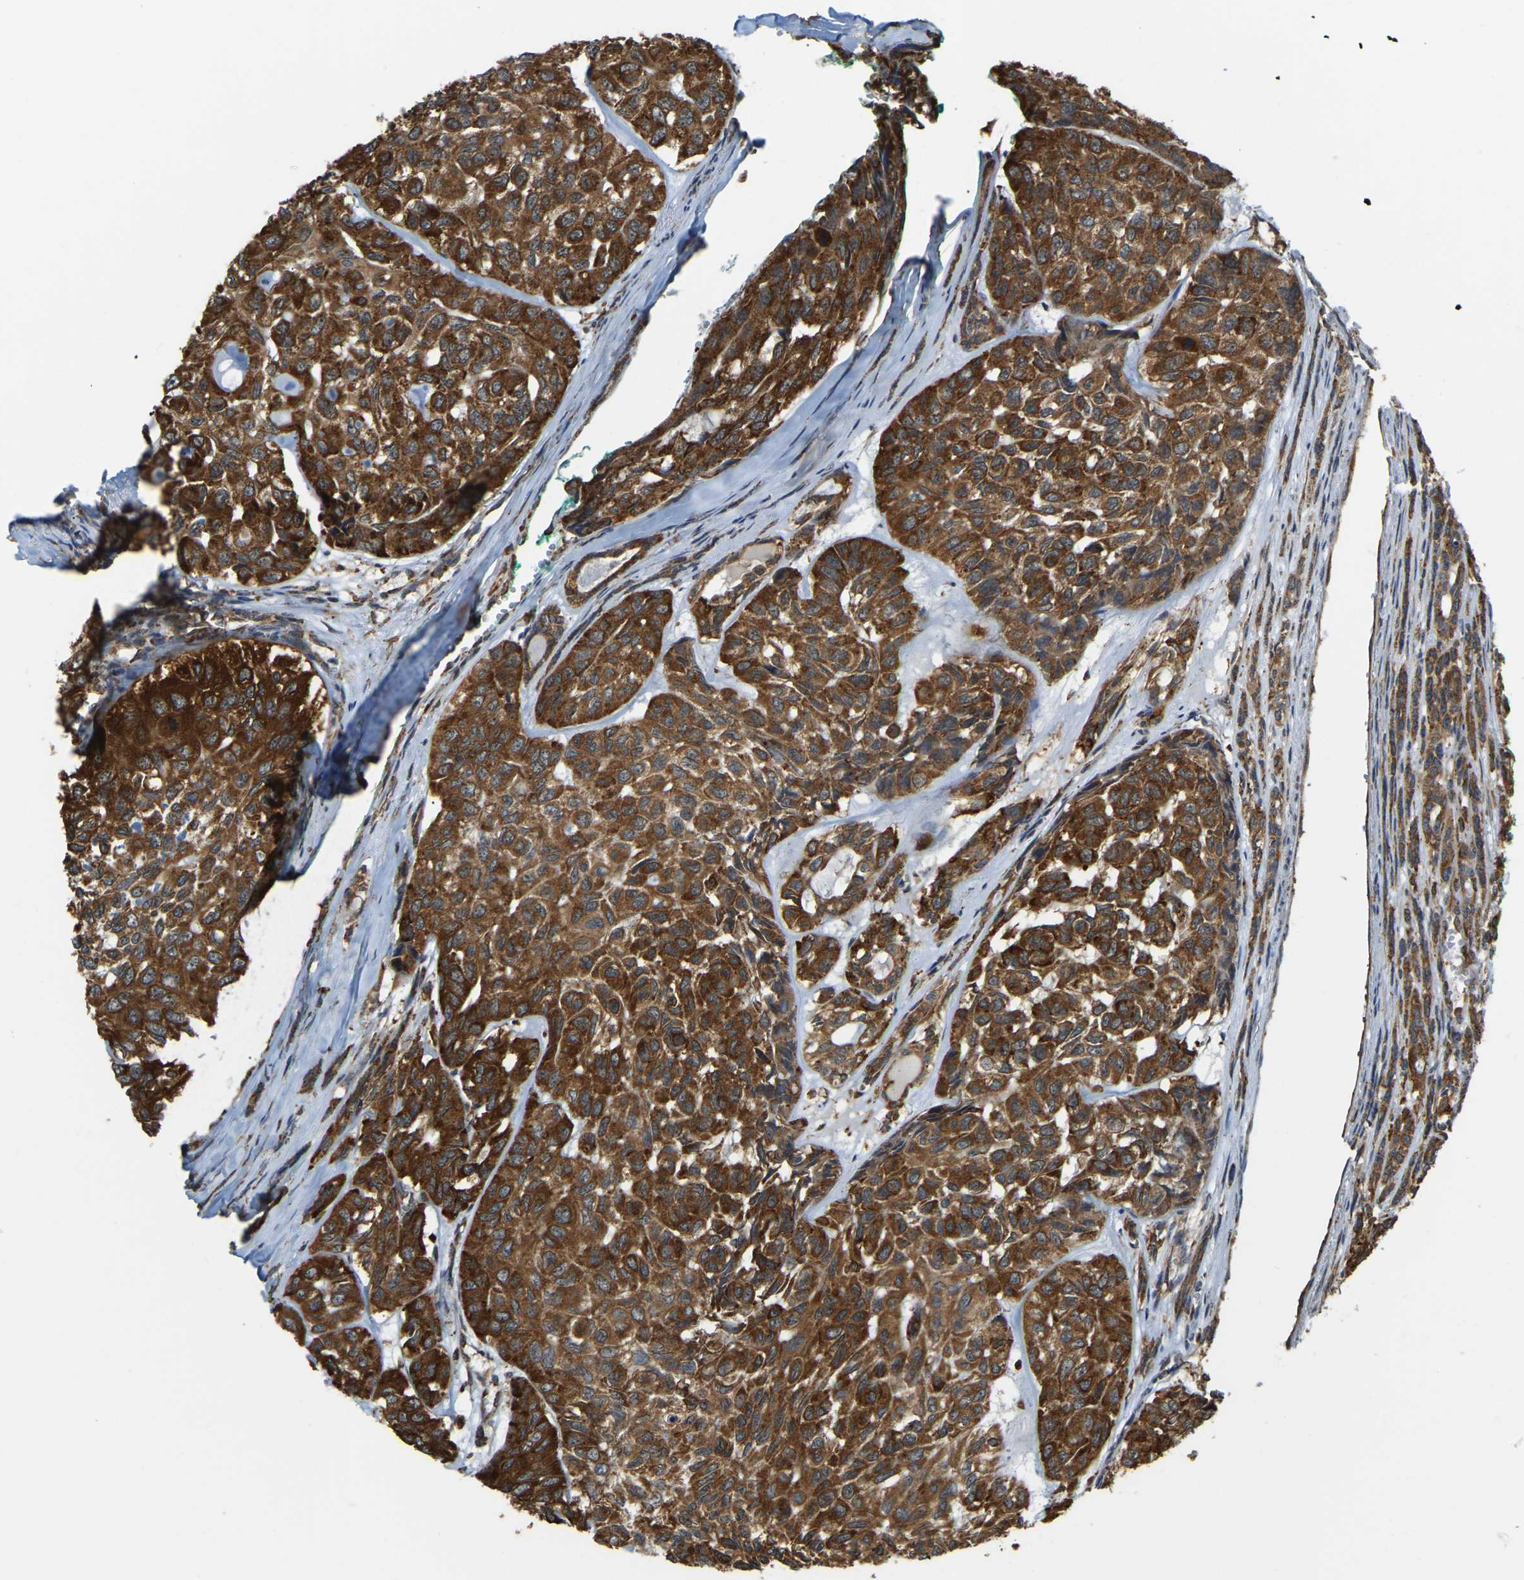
{"staining": {"intensity": "strong", "quantity": ">75%", "location": "cytoplasmic/membranous"}, "tissue": "head and neck cancer", "cell_type": "Tumor cells", "image_type": "cancer", "snomed": [{"axis": "morphology", "description": "Adenocarcinoma, NOS"}, {"axis": "topography", "description": "Salivary gland, NOS"}, {"axis": "topography", "description": "Head-Neck"}], "caption": "Strong cytoplasmic/membranous positivity is present in approximately >75% of tumor cells in adenocarcinoma (head and neck). Using DAB (3,3'-diaminobenzidine) (brown) and hematoxylin (blue) stains, captured at high magnification using brightfield microscopy.", "gene": "RNF115", "patient": {"sex": "female", "age": 76}}